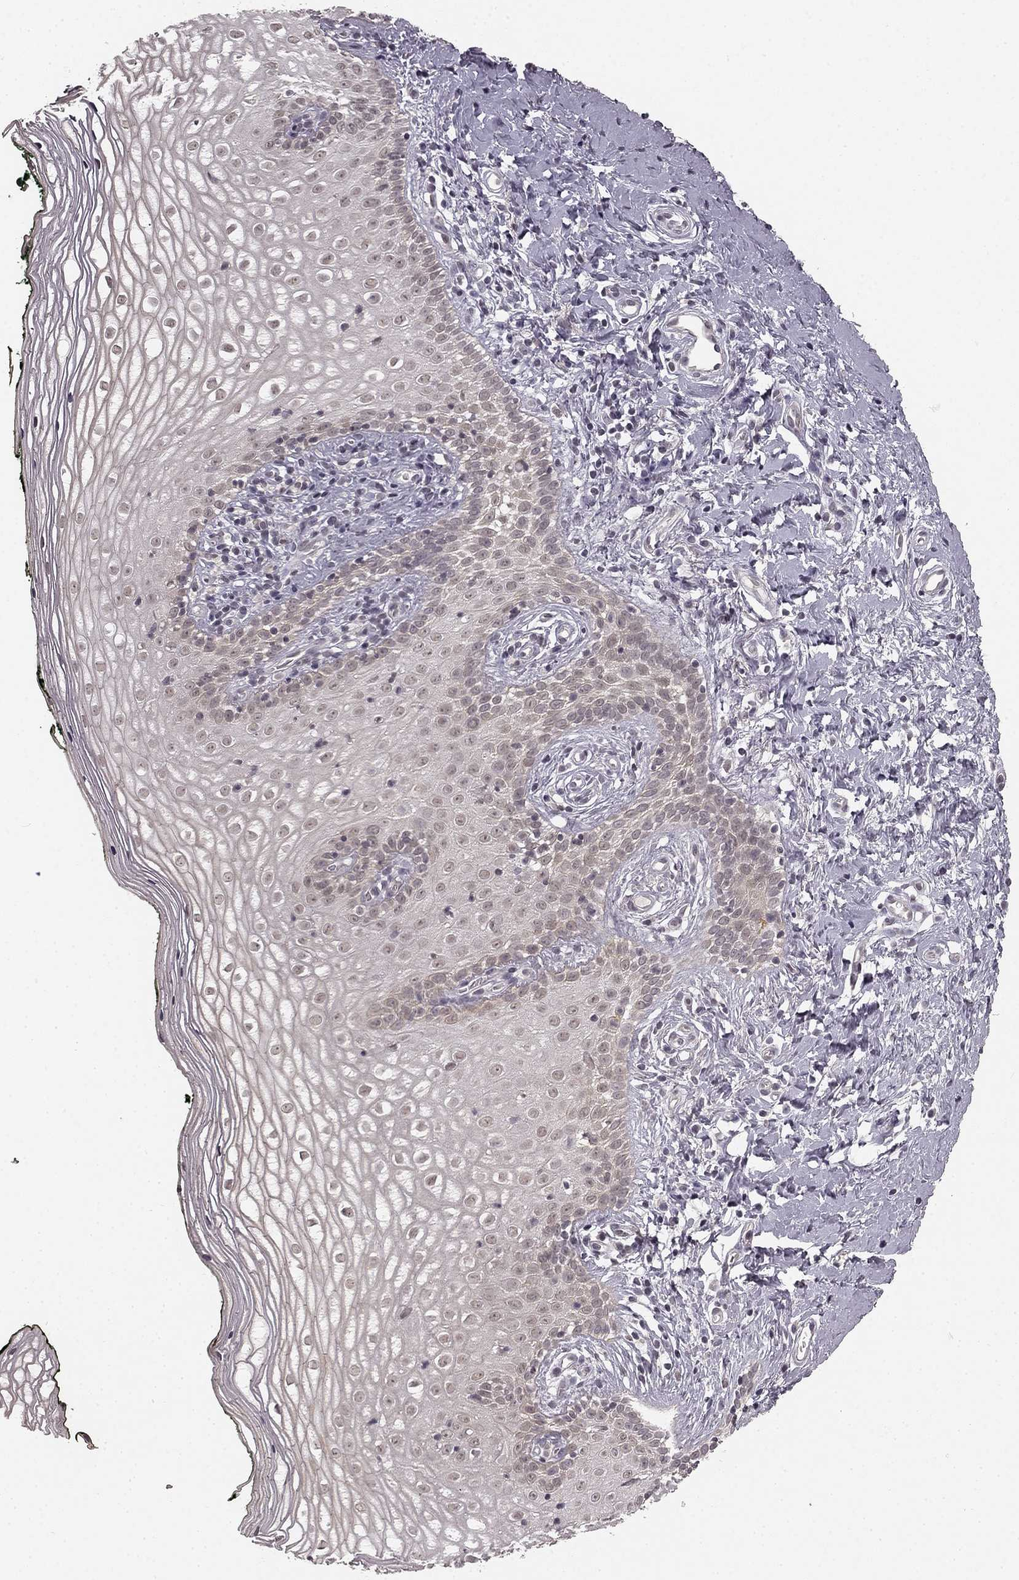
{"staining": {"intensity": "weak", "quantity": "25%-75%", "location": "cytoplasmic/membranous,nuclear"}, "tissue": "vagina", "cell_type": "Squamous epithelial cells", "image_type": "normal", "snomed": [{"axis": "morphology", "description": "Normal tissue, NOS"}, {"axis": "topography", "description": "Vagina"}], "caption": "This micrograph reveals immunohistochemistry (IHC) staining of benign vagina, with low weak cytoplasmic/membranous,nuclear positivity in about 25%-75% of squamous epithelial cells.", "gene": "HCN4", "patient": {"sex": "female", "age": 47}}